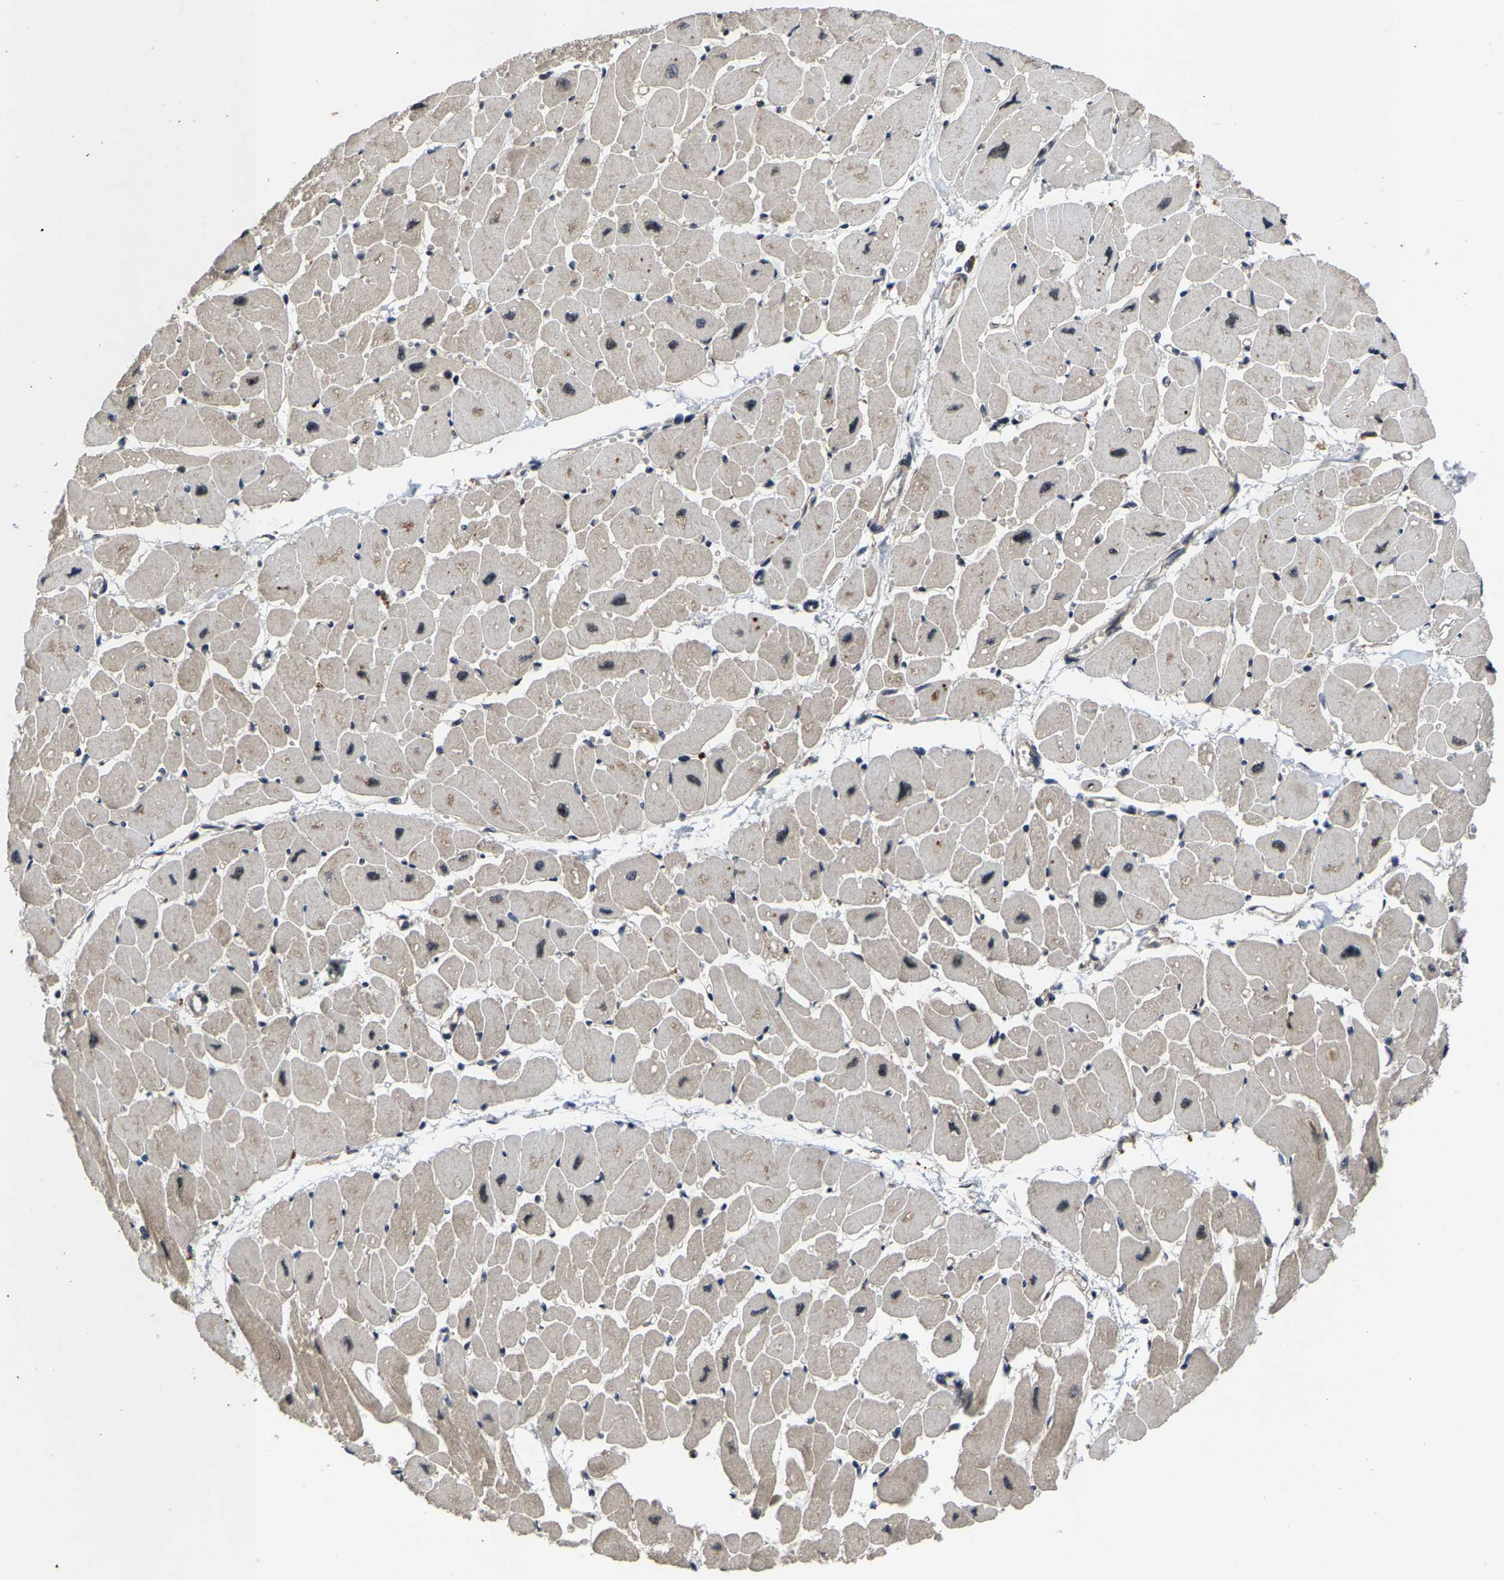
{"staining": {"intensity": "moderate", "quantity": "25%-75%", "location": "cytoplasmic/membranous,nuclear"}, "tissue": "heart muscle", "cell_type": "Cardiomyocytes", "image_type": "normal", "snomed": [{"axis": "morphology", "description": "Normal tissue, NOS"}, {"axis": "topography", "description": "Heart"}], "caption": "Immunohistochemical staining of unremarkable heart muscle demonstrates moderate cytoplasmic/membranous,nuclear protein expression in about 25%-75% of cardiomyocytes.", "gene": "HUWE1", "patient": {"sex": "female", "age": 54}}